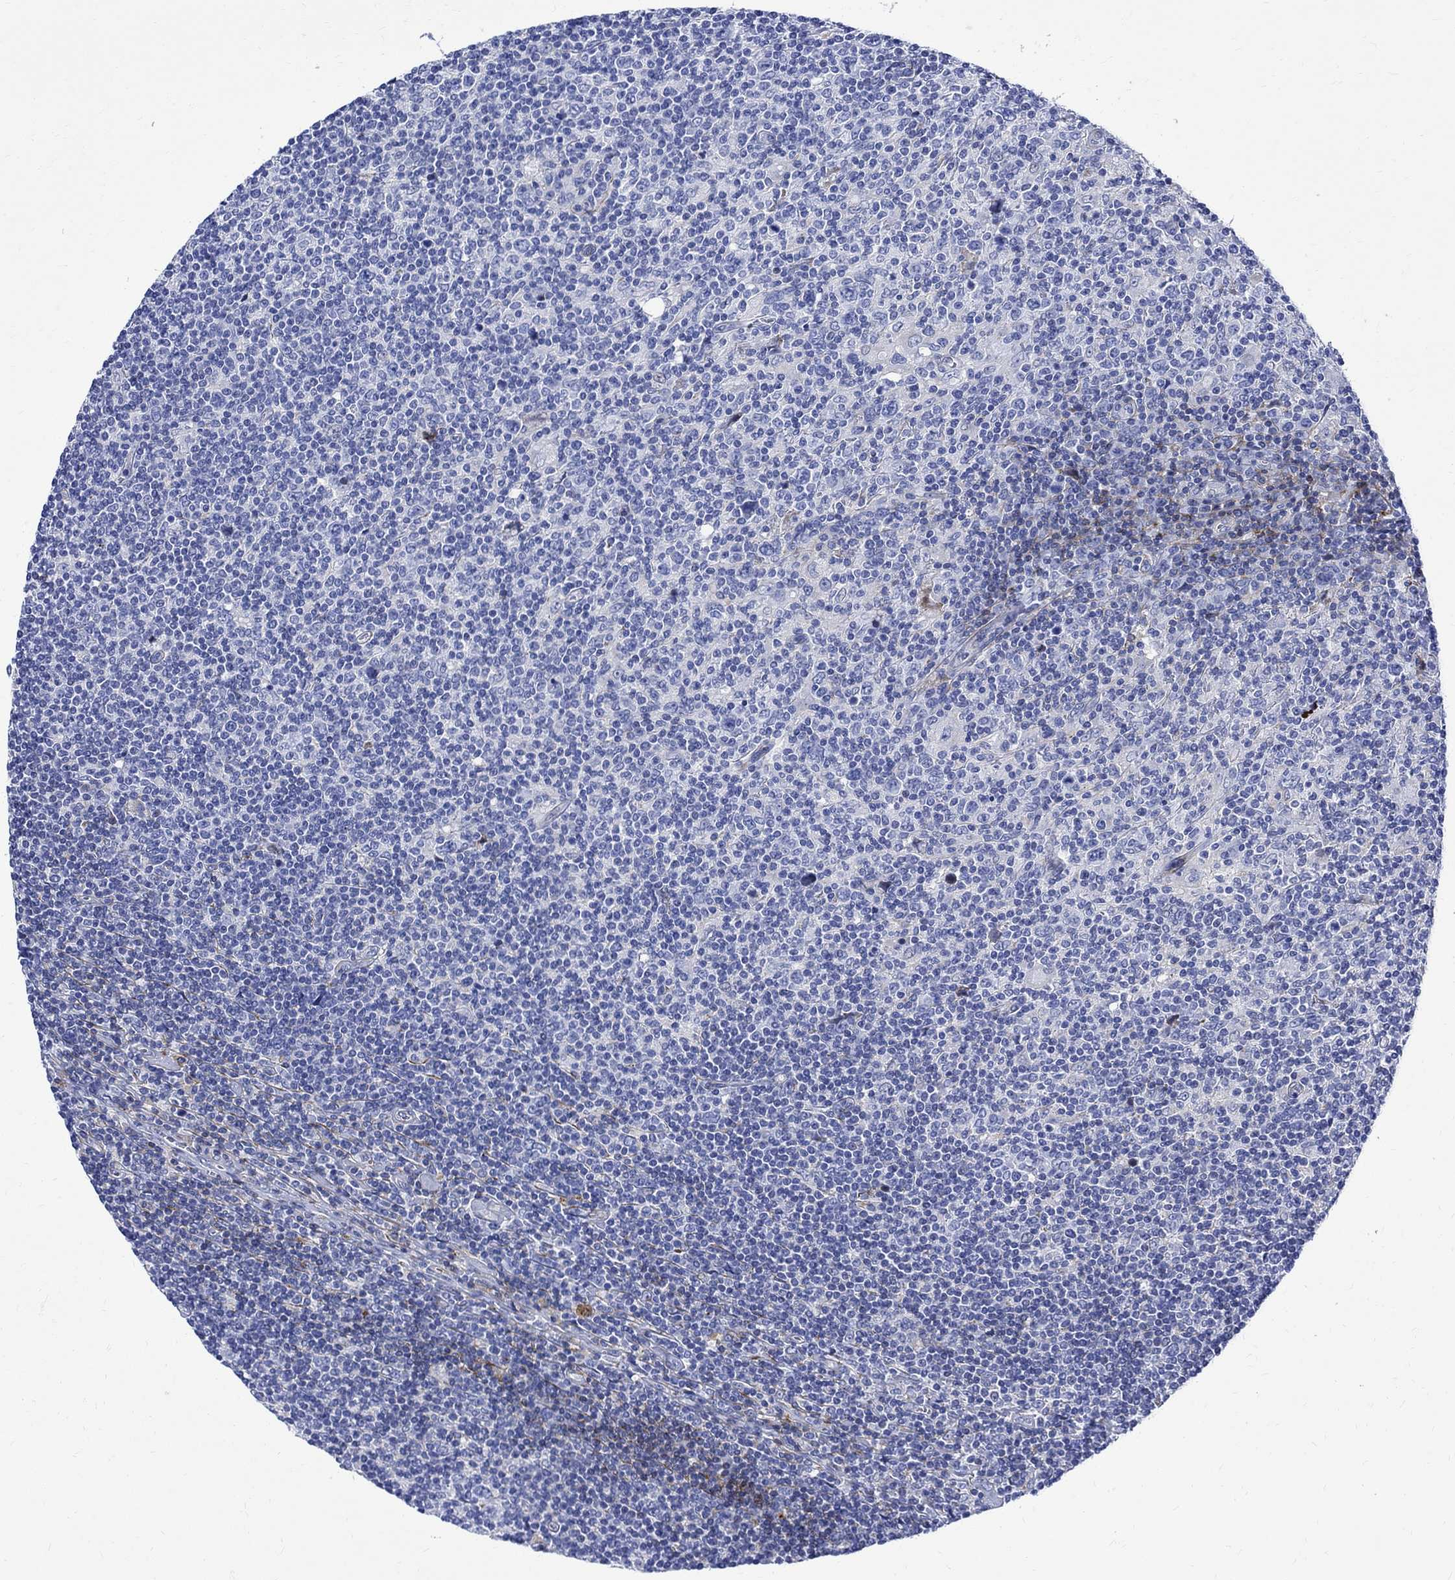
{"staining": {"intensity": "negative", "quantity": "none", "location": "none"}, "tissue": "lymphoma", "cell_type": "Tumor cells", "image_type": "cancer", "snomed": [{"axis": "morphology", "description": "Hodgkin's disease, NOS"}, {"axis": "topography", "description": "Lymph node"}], "caption": "DAB immunohistochemical staining of human lymphoma shows no significant expression in tumor cells.", "gene": "PARVB", "patient": {"sex": "male", "age": 40}}